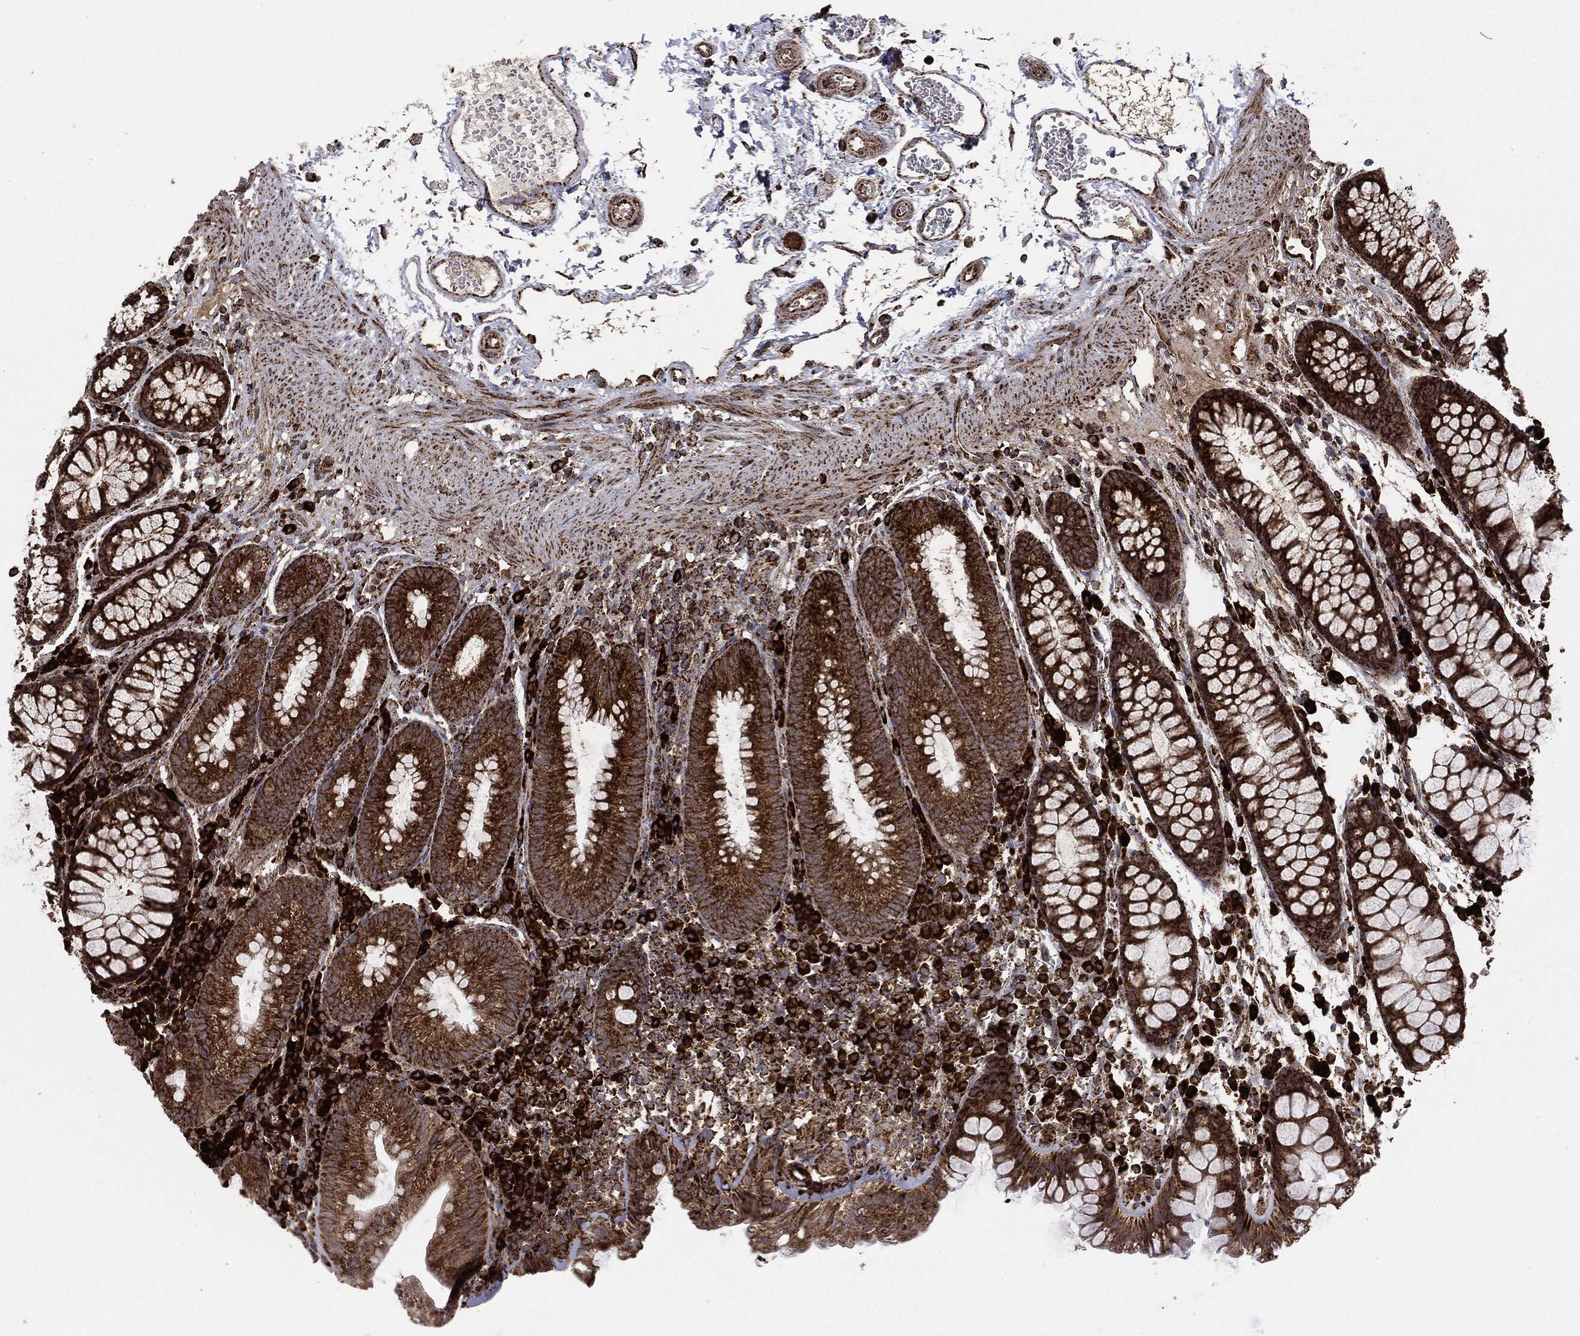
{"staining": {"intensity": "moderate", "quantity": ">75%", "location": "cytoplasmic/membranous"}, "tissue": "colon", "cell_type": "Endothelial cells", "image_type": "normal", "snomed": [{"axis": "morphology", "description": "Normal tissue, NOS"}, {"axis": "topography", "description": "Colon"}], "caption": "Immunohistochemical staining of benign colon demonstrates medium levels of moderate cytoplasmic/membranous positivity in about >75% of endothelial cells. (Stains: DAB (3,3'-diaminobenzidine) in brown, nuclei in blue, Microscopy: brightfield microscopy at high magnification).", "gene": "MAP2K1", "patient": {"sex": "male", "age": 76}}